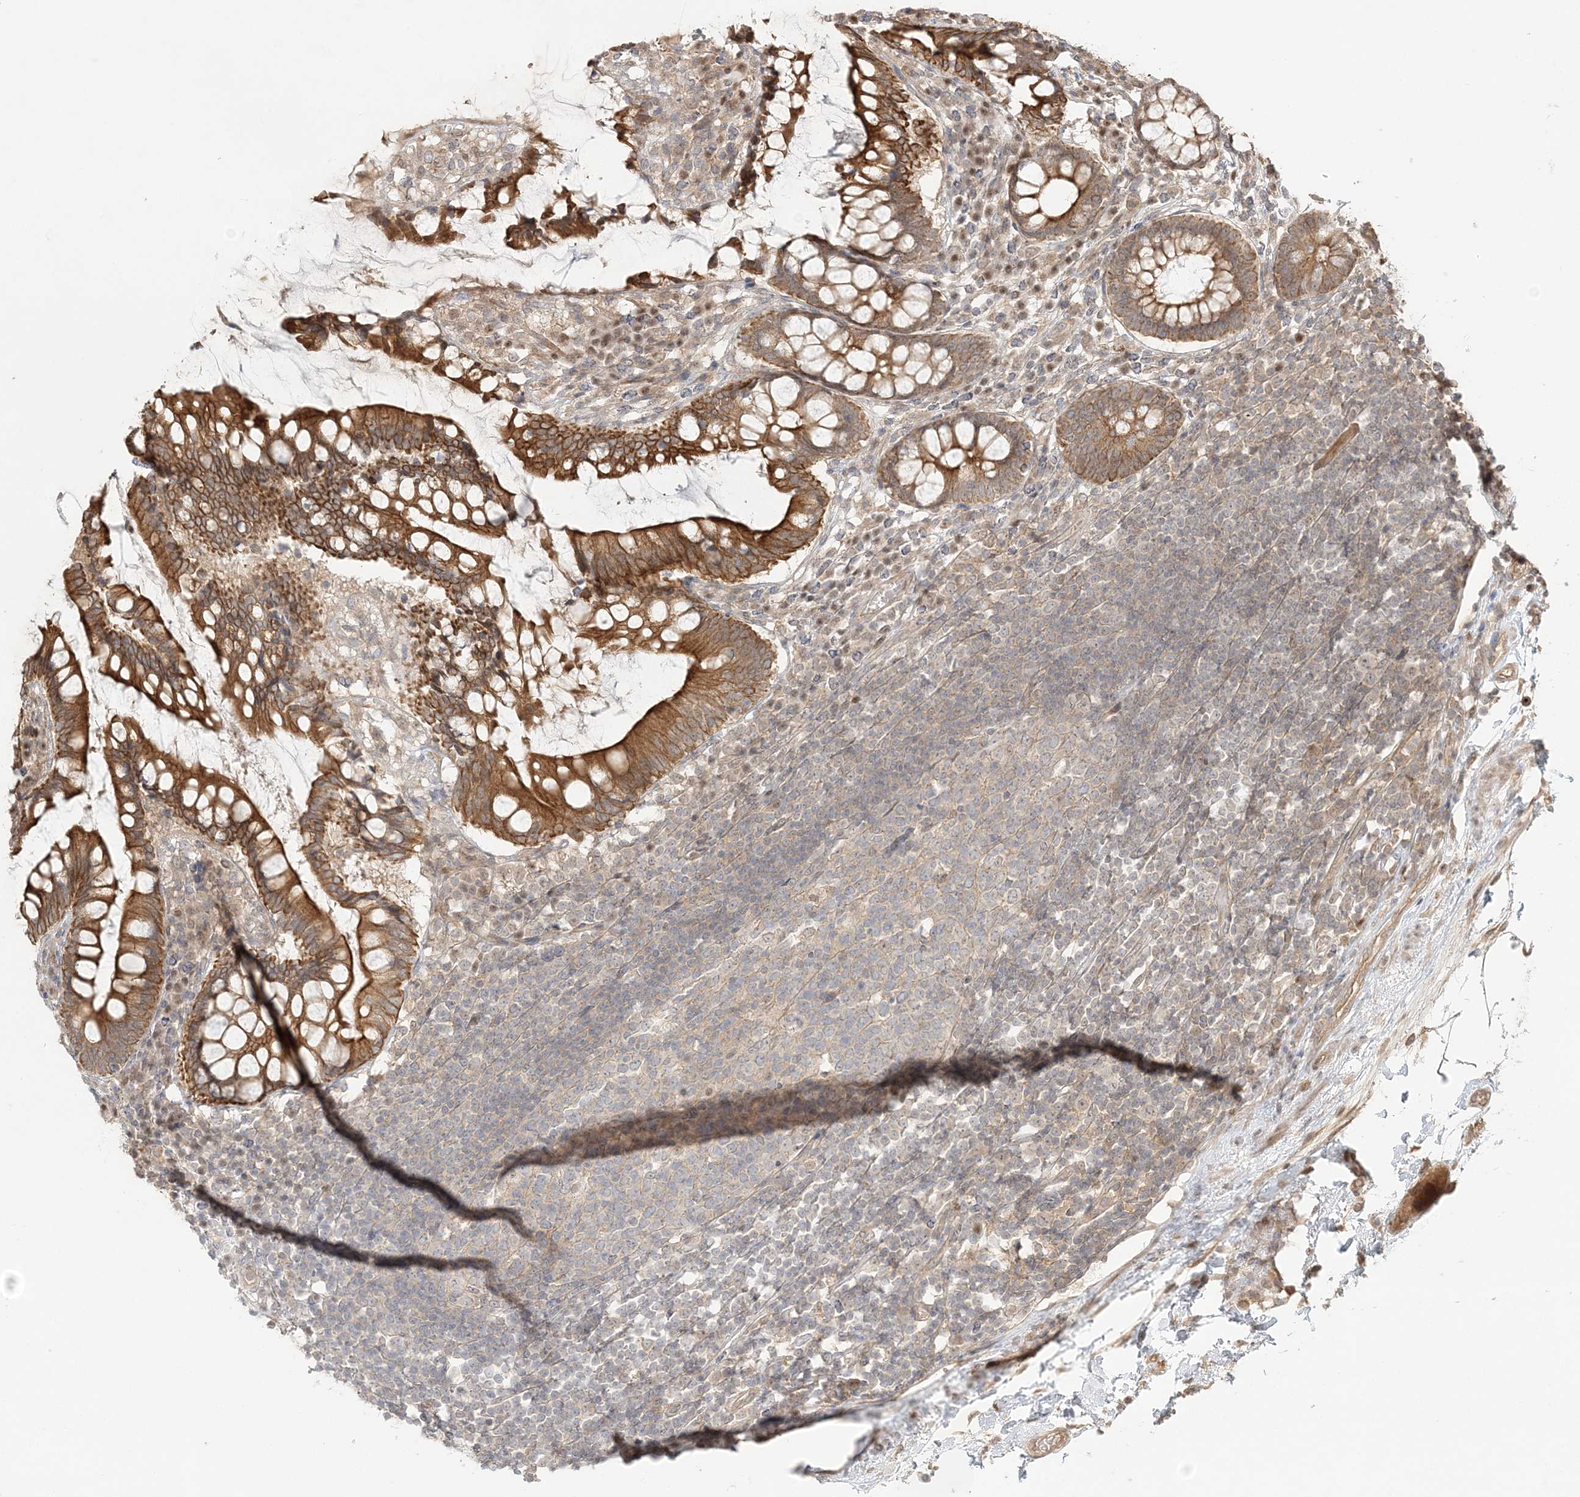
{"staining": {"intensity": "weak", "quantity": "25%-75%", "location": "cytoplasmic/membranous"}, "tissue": "colon", "cell_type": "Endothelial cells", "image_type": "normal", "snomed": [{"axis": "morphology", "description": "Normal tissue, NOS"}, {"axis": "topography", "description": "Colon"}], "caption": "Endothelial cells exhibit low levels of weak cytoplasmic/membranous positivity in about 25%-75% of cells in unremarkable human colon. (DAB = brown stain, brightfield microscopy at high magnification).", "gene": "KIAA0232", "patient": {"sex": "female", "age": 79}}